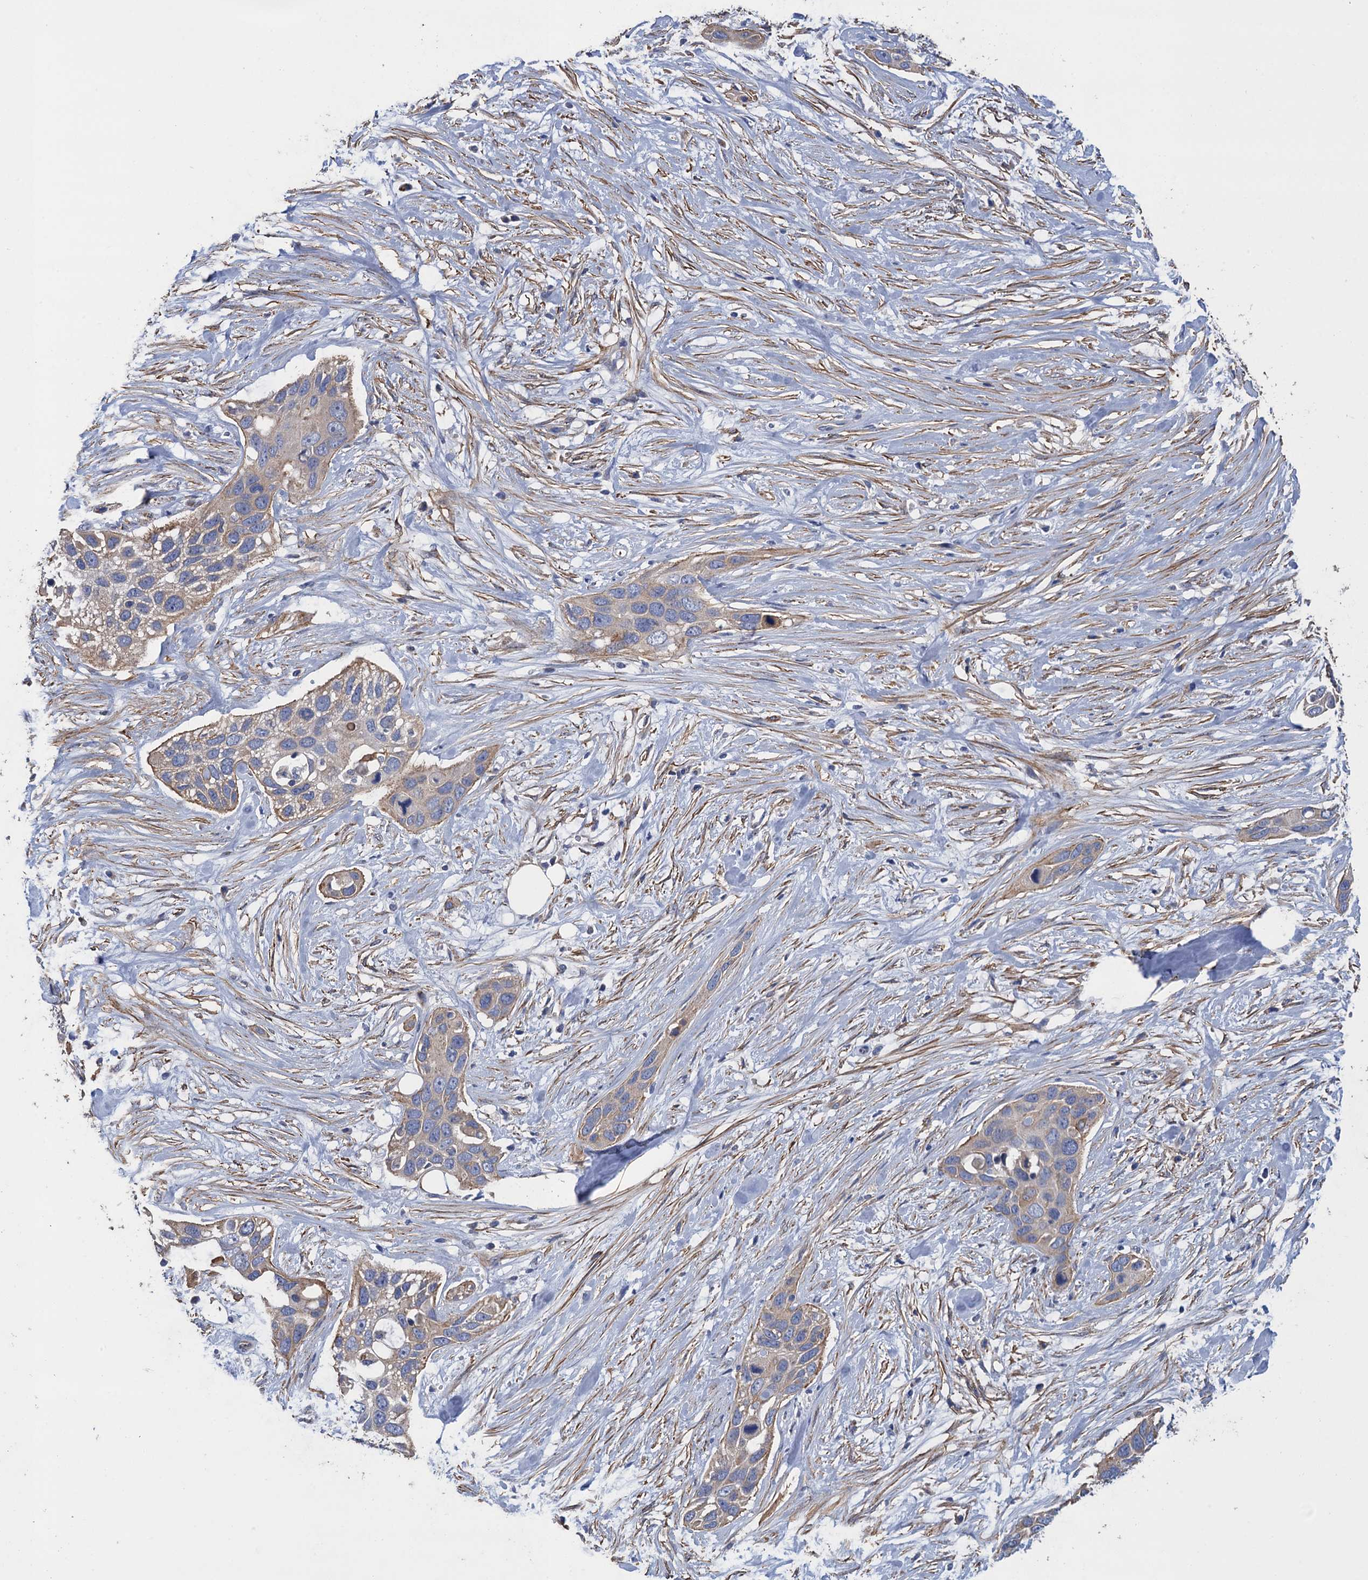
{"staining": {"intensity": "weak", "quantity": "25%-75%", "location": "cytoplasmic/membranous"}, "tissue": "pancreatic cancer", "cell_type": "Tumor cells", "image_type": "cancer", "snomed": [{"axis": "morphology", "description": "Adenocarcinoma, NOS"}, {"axis": "topography", "description": "Pancreas"}], "caption": "The histopathology image displays a brown stain indicating the presence of a protein in the cytoplasmic/membranous of tumor cells in pancreatic cancer (adenocarcinoma). The staining is performed using DAB (3,3'-diaminobenzidine) brown chromogen to label protein expression. The nuclei are counter-stained blue using hematoxylin.", "gene": "GCSH", "patient": {"sex": "female", "age": 60}}